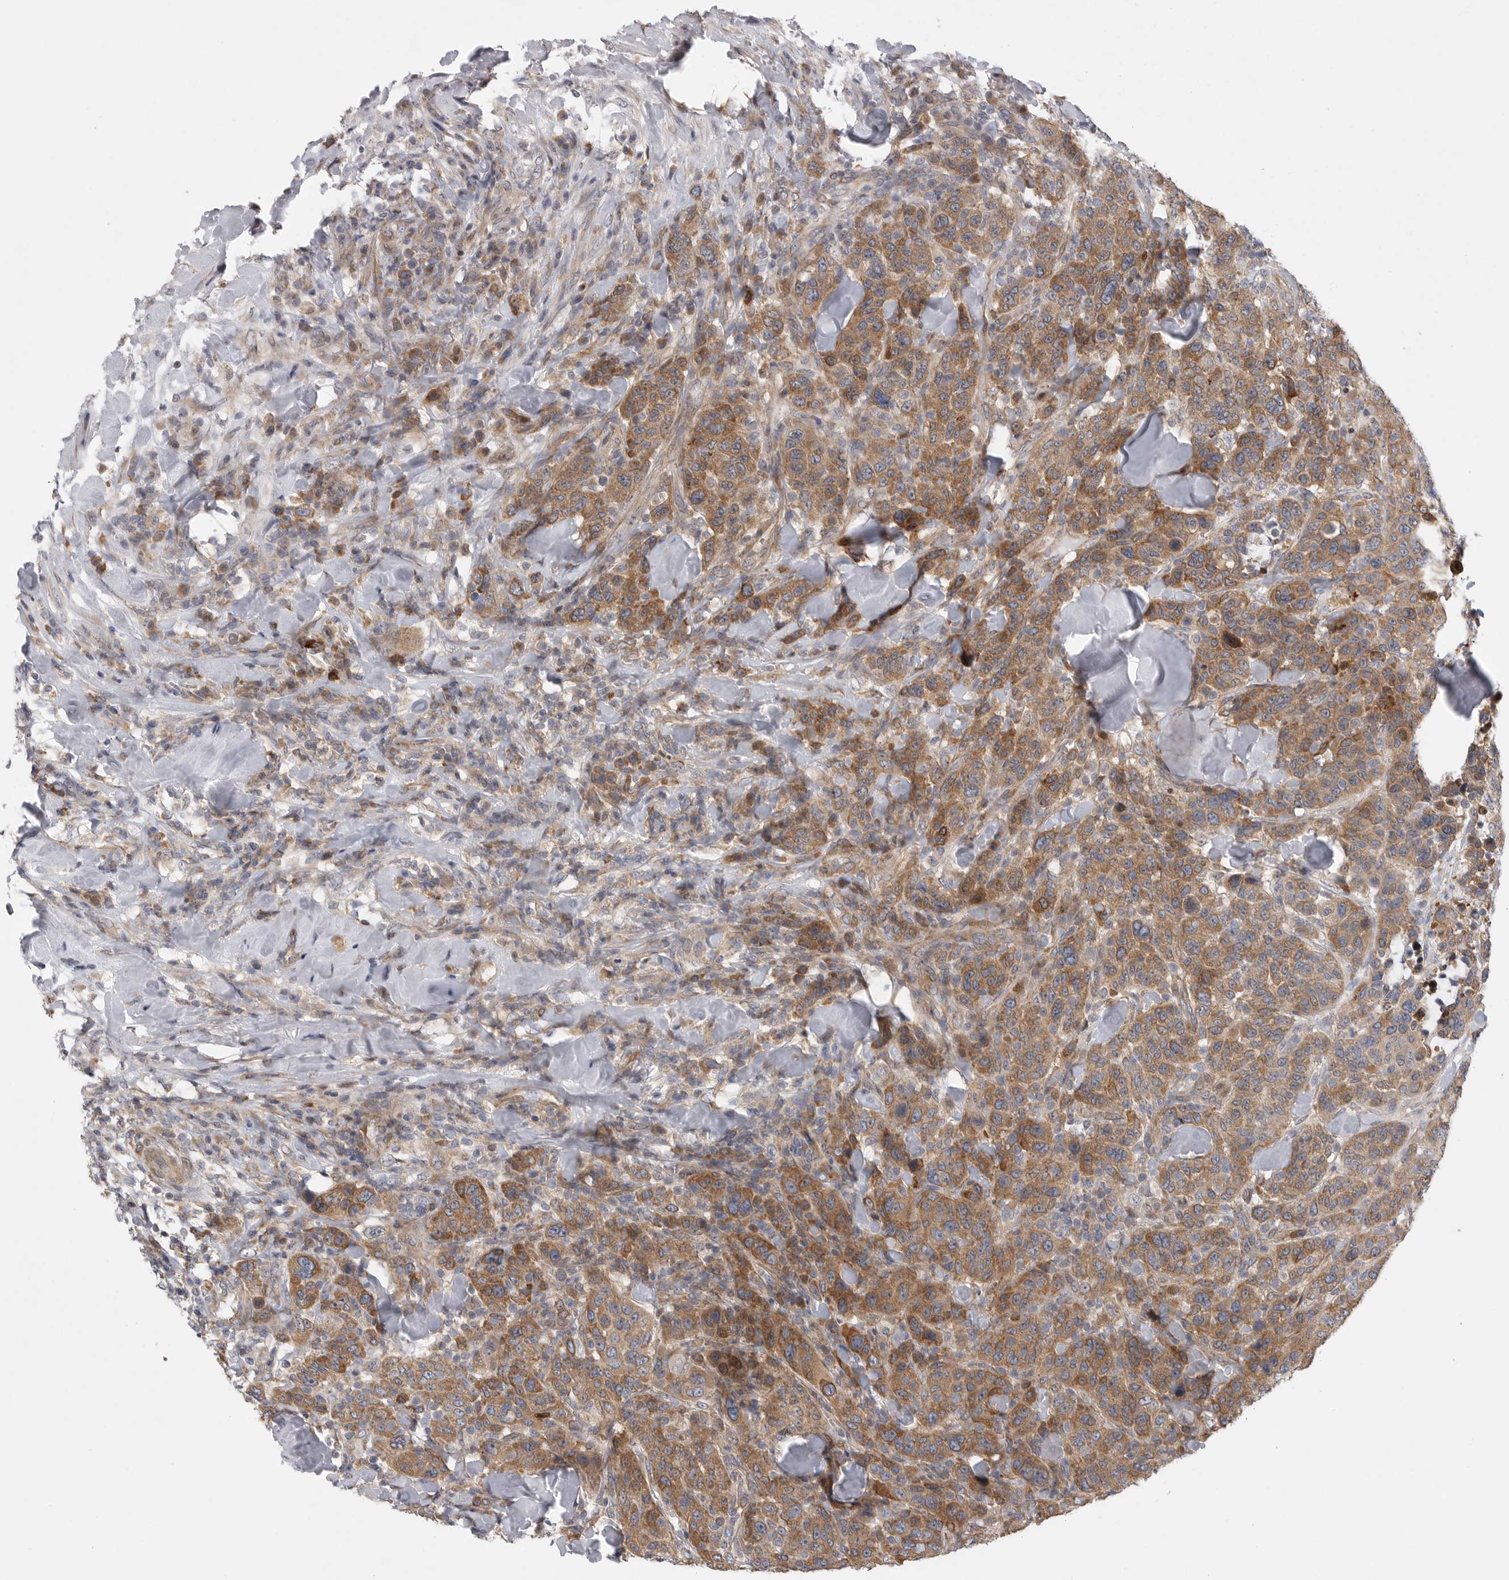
{"staining": {"intensity": "moderate", "quantity": ">75%", "location": "cytoplasmic/membranous"}, "tissue": "breast cancer", "cell_type": "Tumor cells", "image_type": "cancer", "snomed": [{"axis": "morphology", "description": "Duct carcinoma"}, {"axis": "topography", "description": "Breast"}], "caption": "This is an image of immunohistochemistry staining of breast cancer (invasive ductal carcinoma), which shows moderate positivity in the cytoplasmic/membranous of tumor cells.", "gene": "FBXO43", "patient": {"sex": "female", "age": 37}}